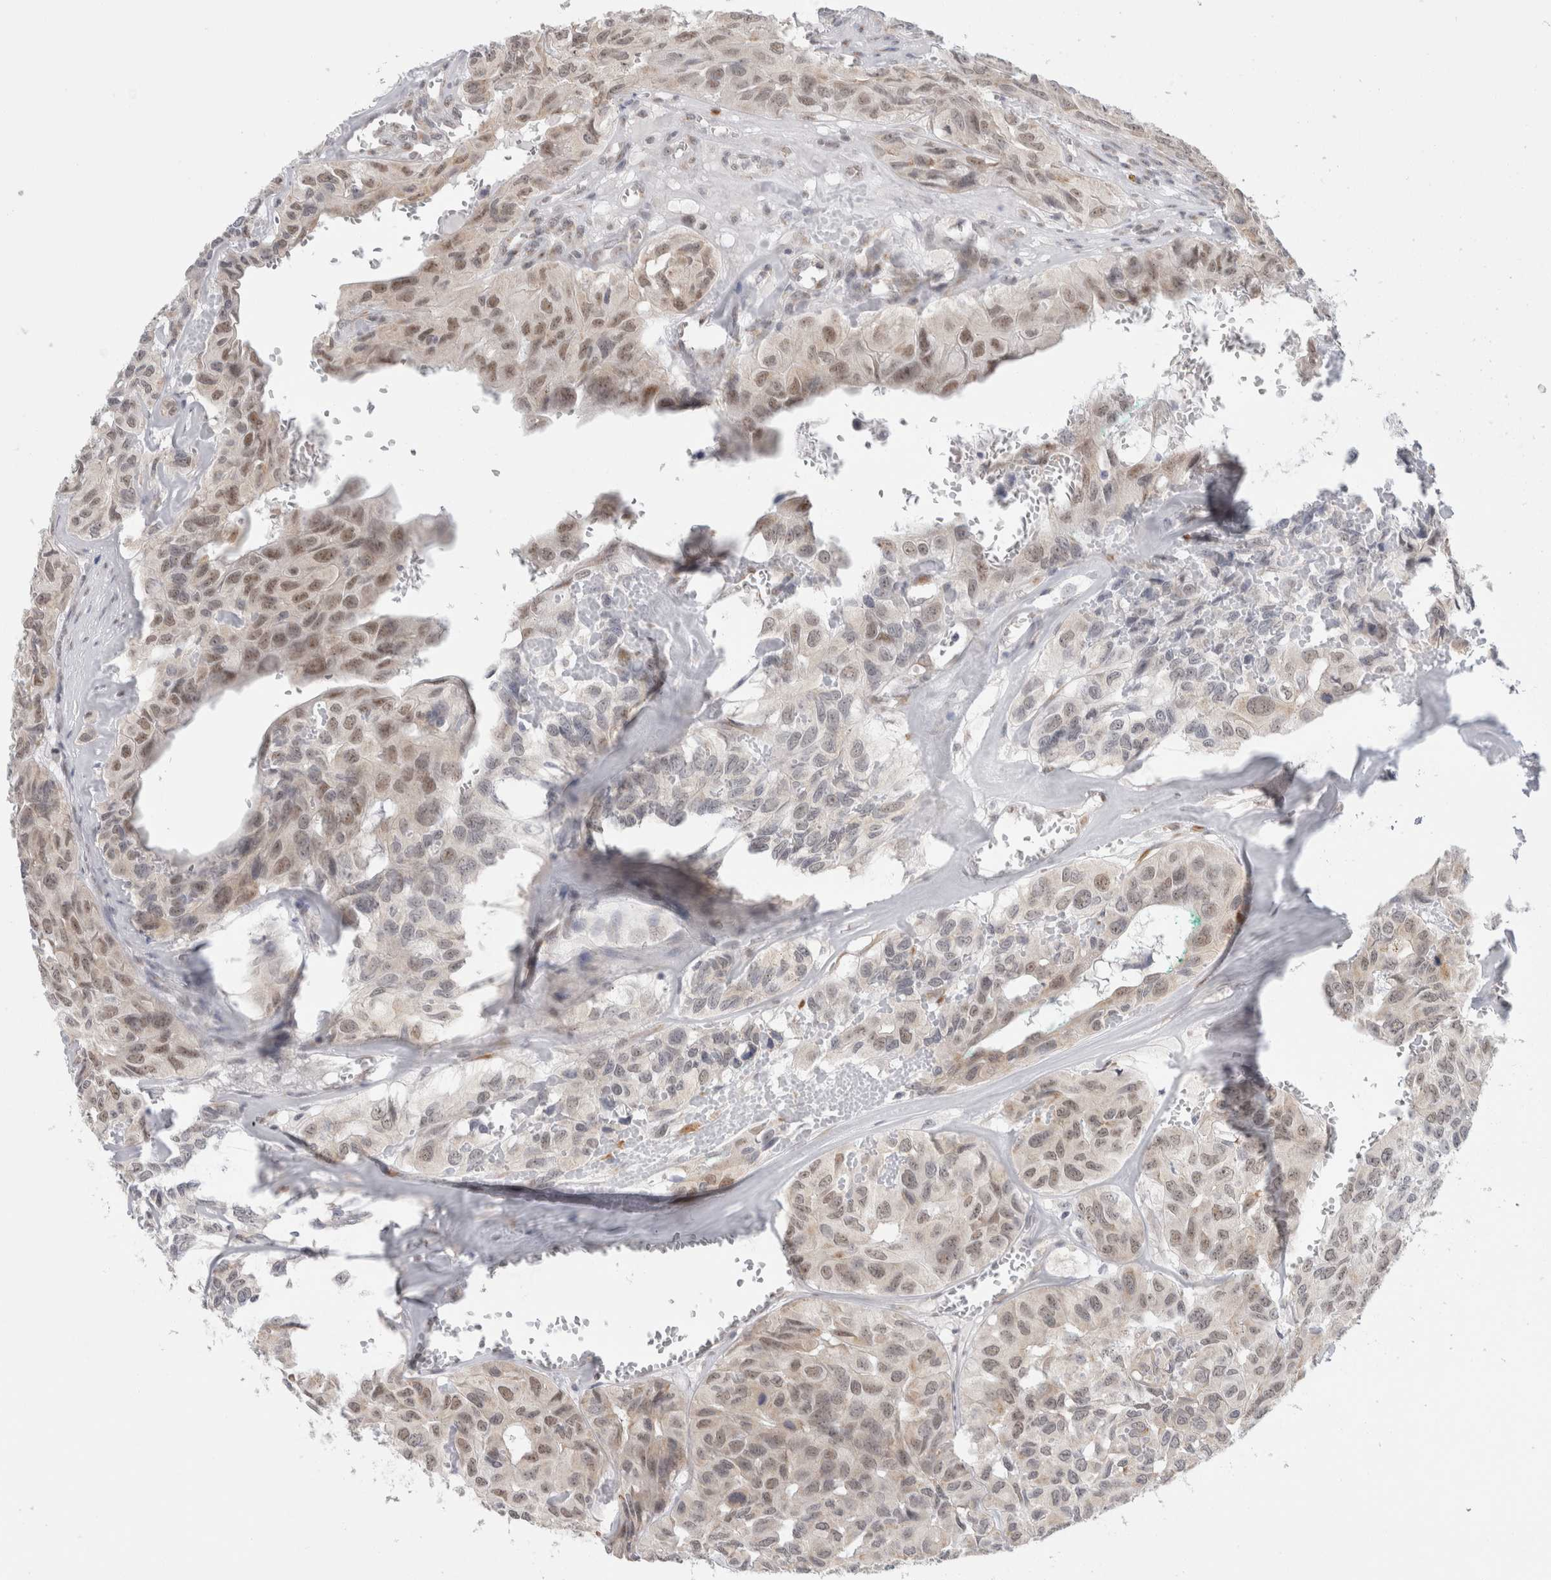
{"staining": {"intensity": "weak", "quantity": ">75%", "location": "nuclear"}, "tissue": "head and neck cancer", "cell_type": "Tumor cells", "image_type": "cancer", "snomed": [{"axis": "morphology", "description": "Adenocarcinoma, NOS"}, {"axis": "topography", "description": "Salivary gland, NOS"}, {"axis": "topography", "description": "Head-Neck"}], "caption": "Immunohistochemical staining of adenocarcinoma (head and neck) displays weak nuclear protein expression in approximately >75% of tumor cells.", "gene": "TRMT1L", "patient": {"sex": "female", "age": 76}}